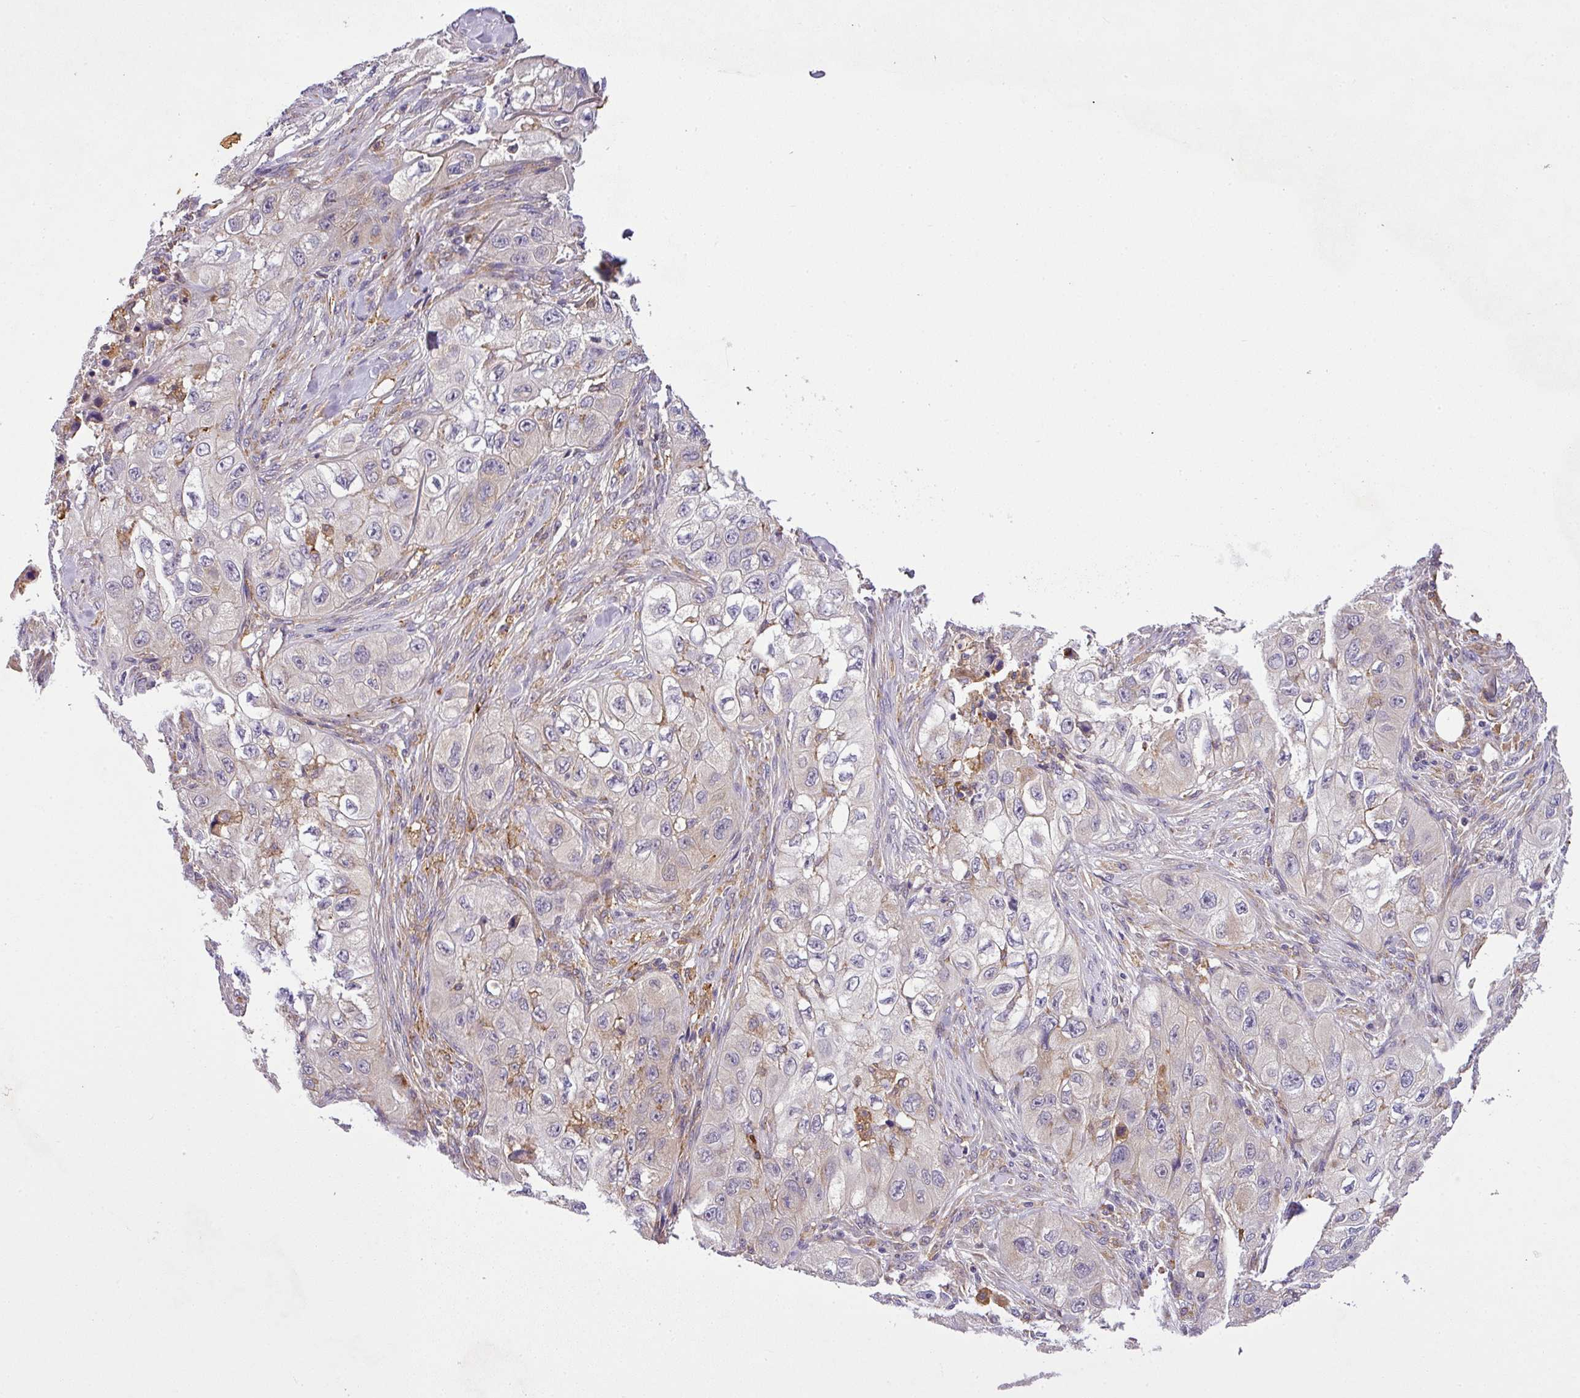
{"staining": {"intensity": "weak", "quantity": "<25%", "location": "cytoplasmic/membranous"}, "tissue": "skin cancer", "cell_type": "Tumor cells", "image_type": "cancer", "snomed": [{"axis": "morphology", "description": "Squamous cell carcinoma, NOS"}, {"axis": "topography", "description": "Skin"}, {"axis": "topography", "description": "Subcutis"}], "caption": "Tumor cells show no significant staining in squamous cell carcinoma (skin). The staining is performed using DAB brown chromogen with nuclei counter-stained in using hematoxylin.", "gene": "ZNF513", "patient": {"sex": "male", "age": 73}}